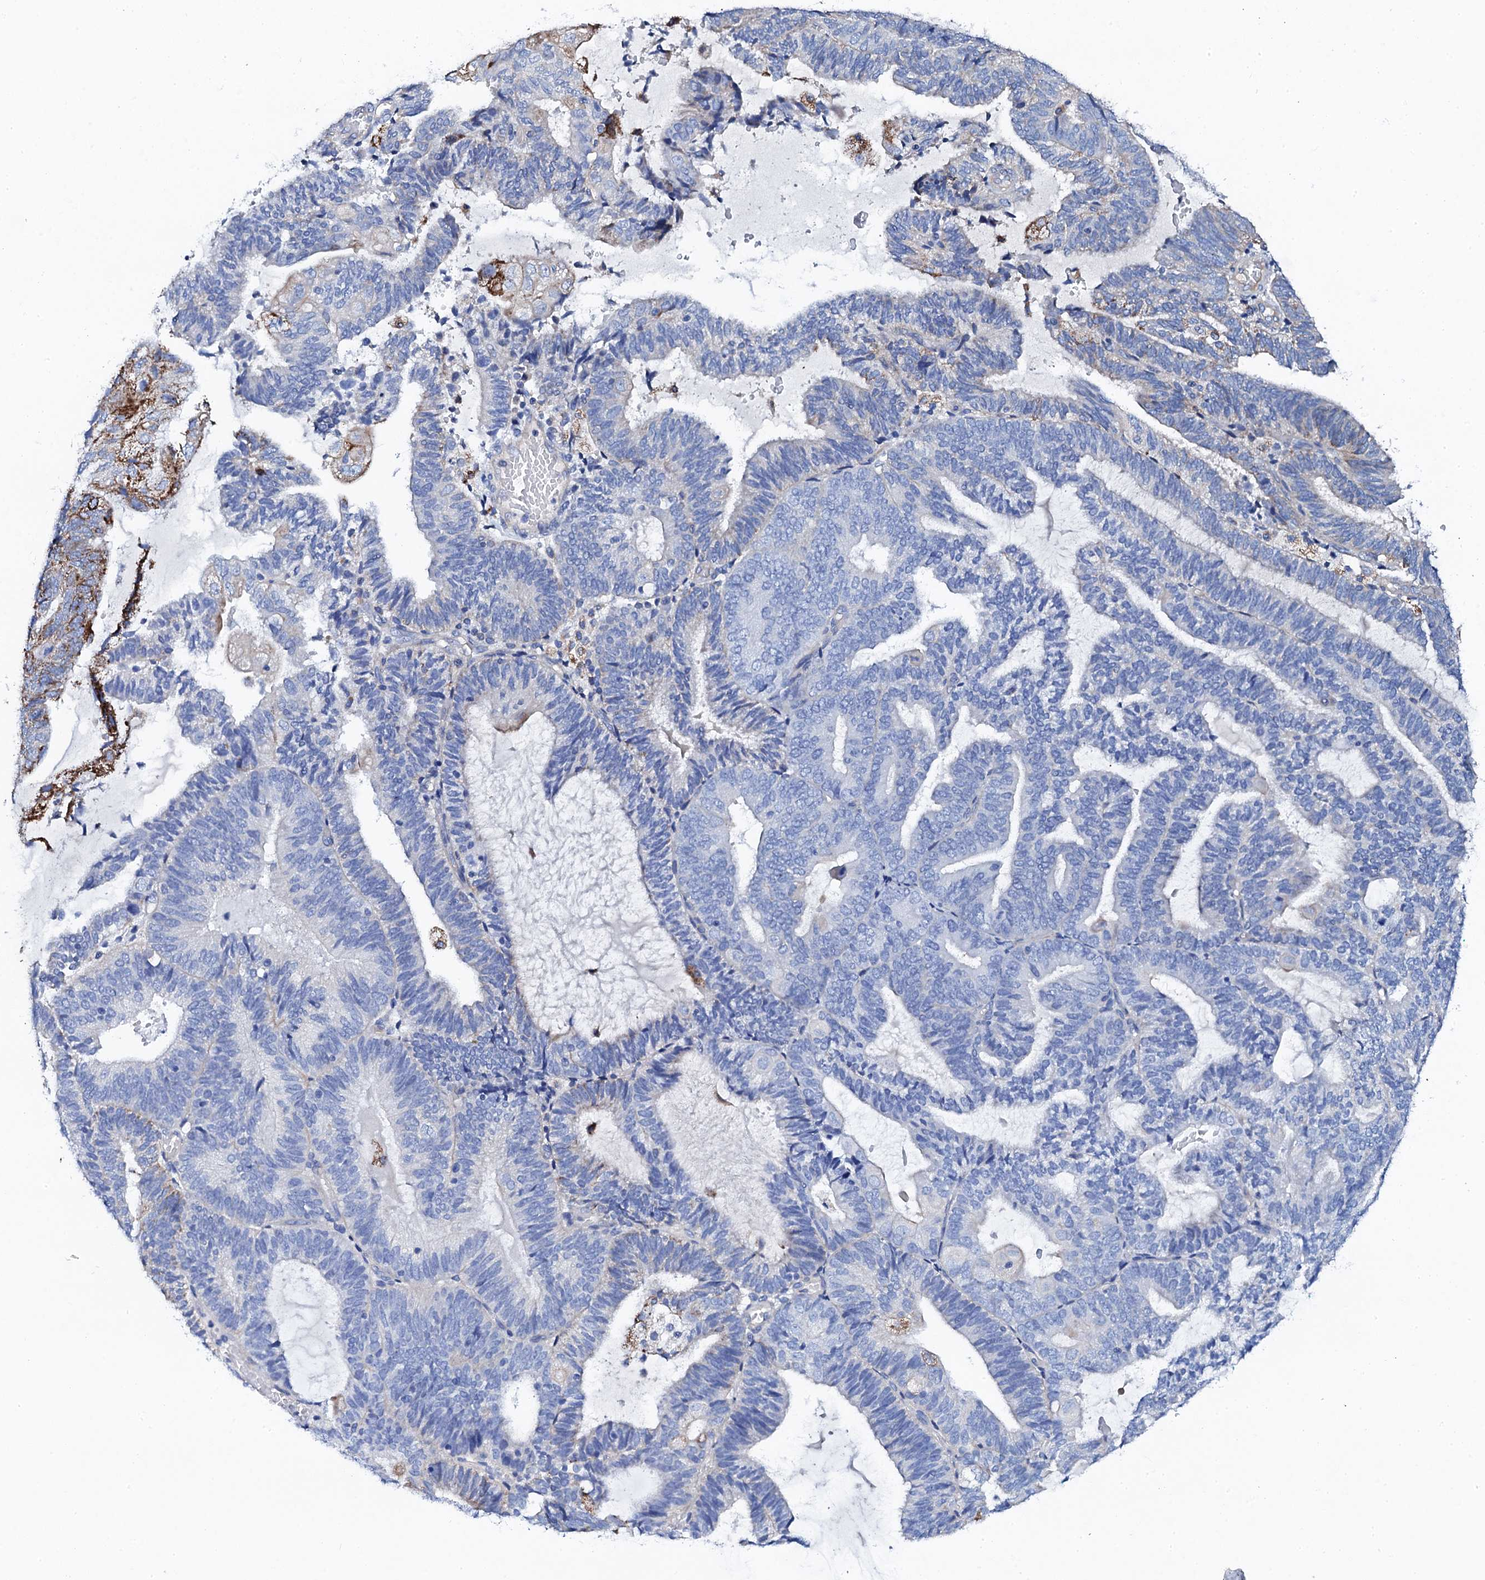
{"staining": {"intensity": "moderate", "quantity": "<25%", "location": "cytoplasmic/membranous"}, "tissue": "endometrial cancer", "cell_type": "Tumor cells", "image_type": "cancer", "snomed": [{"axis": "morphology", "description": "Adenocarcinoma, NOS"}, {"axis": "topography", "description": "Endometrium"}], "caption": "Endometrial cancer tissue displays moderate cytoplasmic/membranous expression in about <25% of tumor cells The staining was performed using DAB to visualize the protein expression in brown, while the nuclei were stained in blue with hematoxylin (Magnification: 20x).", "gene": "KLHL32", "patient": {"sex": "female", "age": 81}}